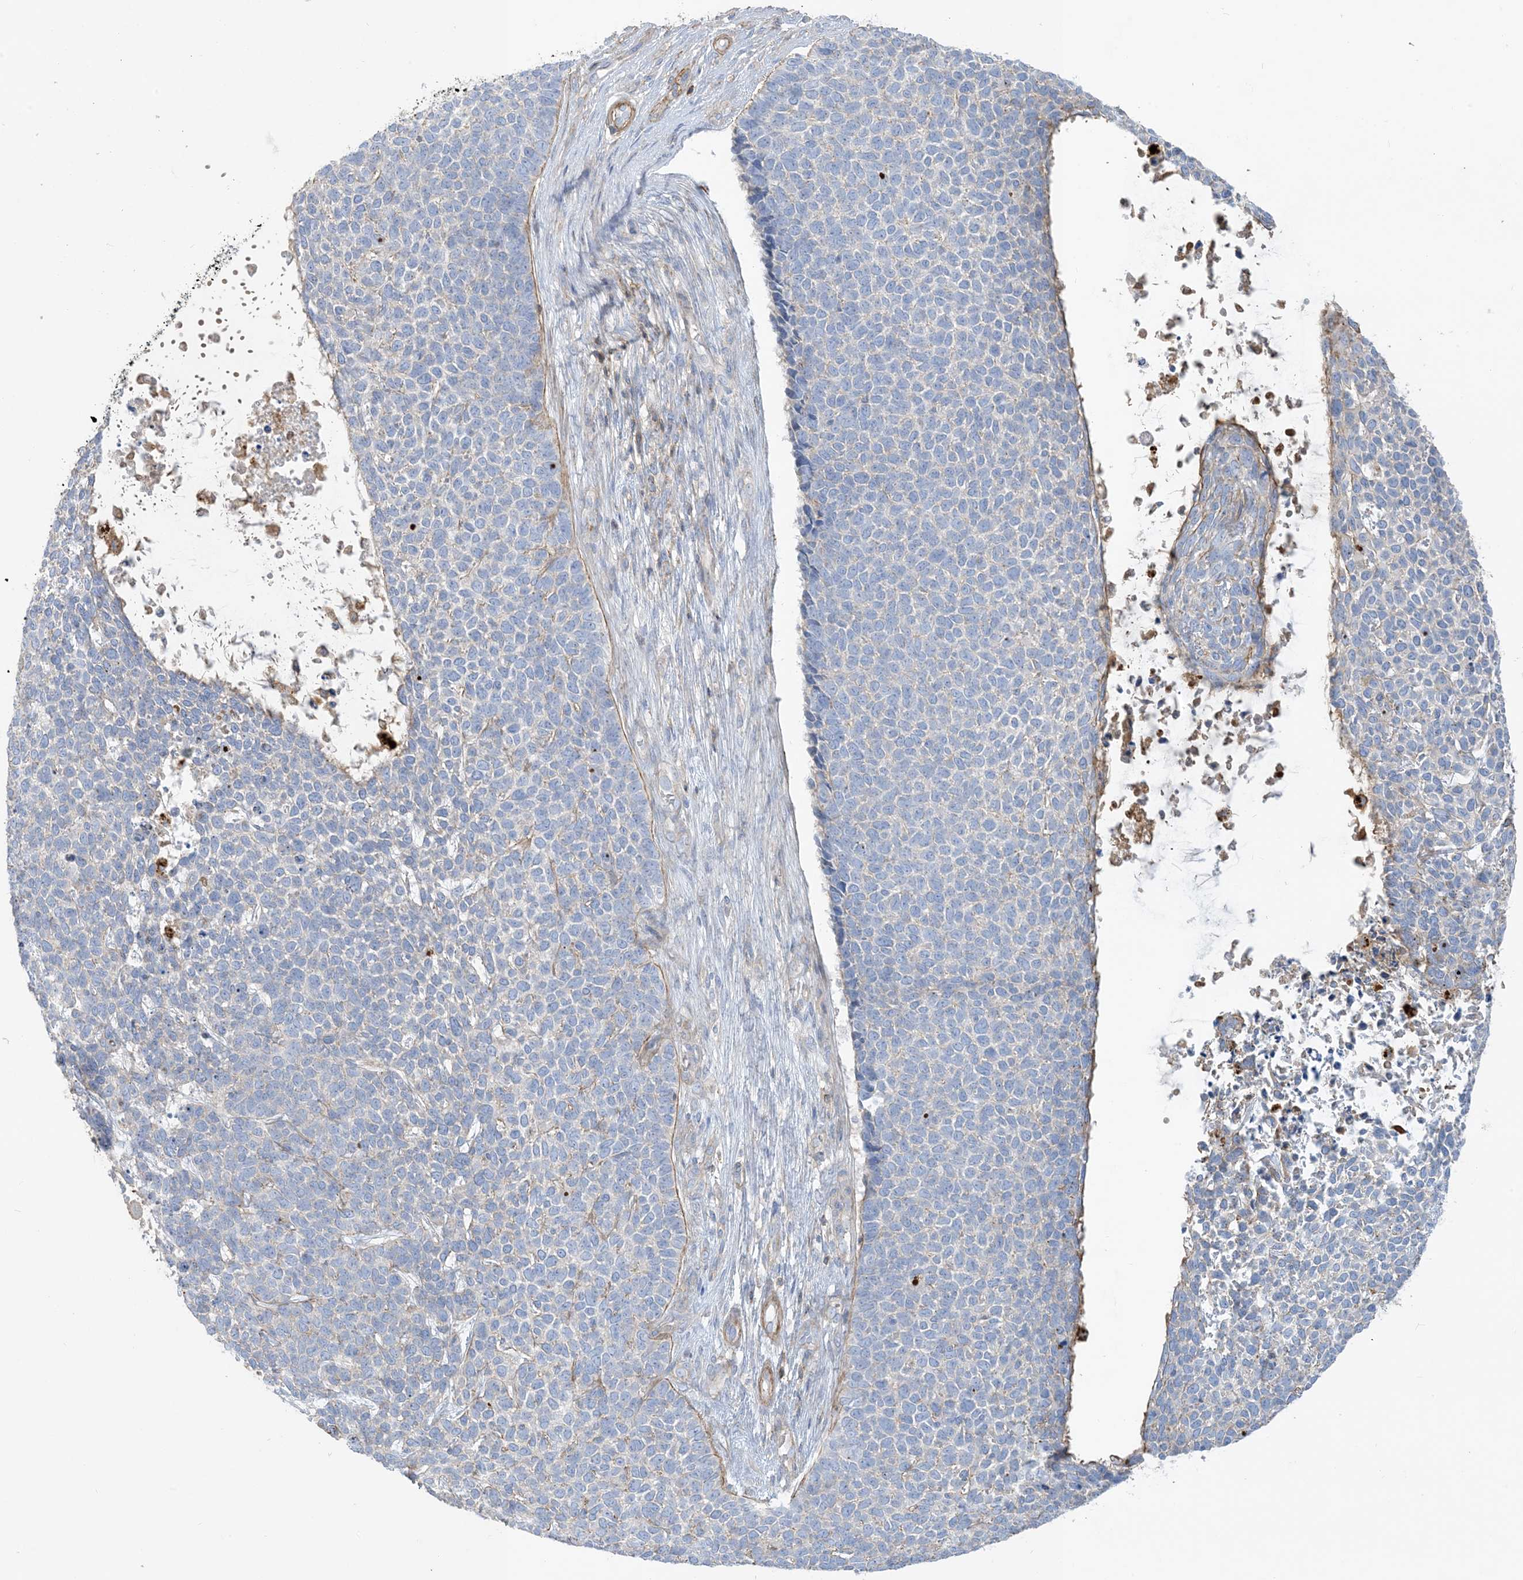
{"staining": {"intensity": "negative", "quantity": "none", "location": "none"}, "tissue": "skin cancer", "cell_type": "Tumor cells", "image_type": "cancer", "snomed": [{"axis": "morphology", "description": "Basal cell carcinoma"}, {"axis": "topography", "description": "Skin"}], "caption": "An immunohistochemistry (IHC) micrograph of skin basal cell carcinoma is shown. There is no staining in tumor cells of skin basal cell carcinoma.", "gene": "GTF3C2", "patient": {"sex": "female", "age": 84}}